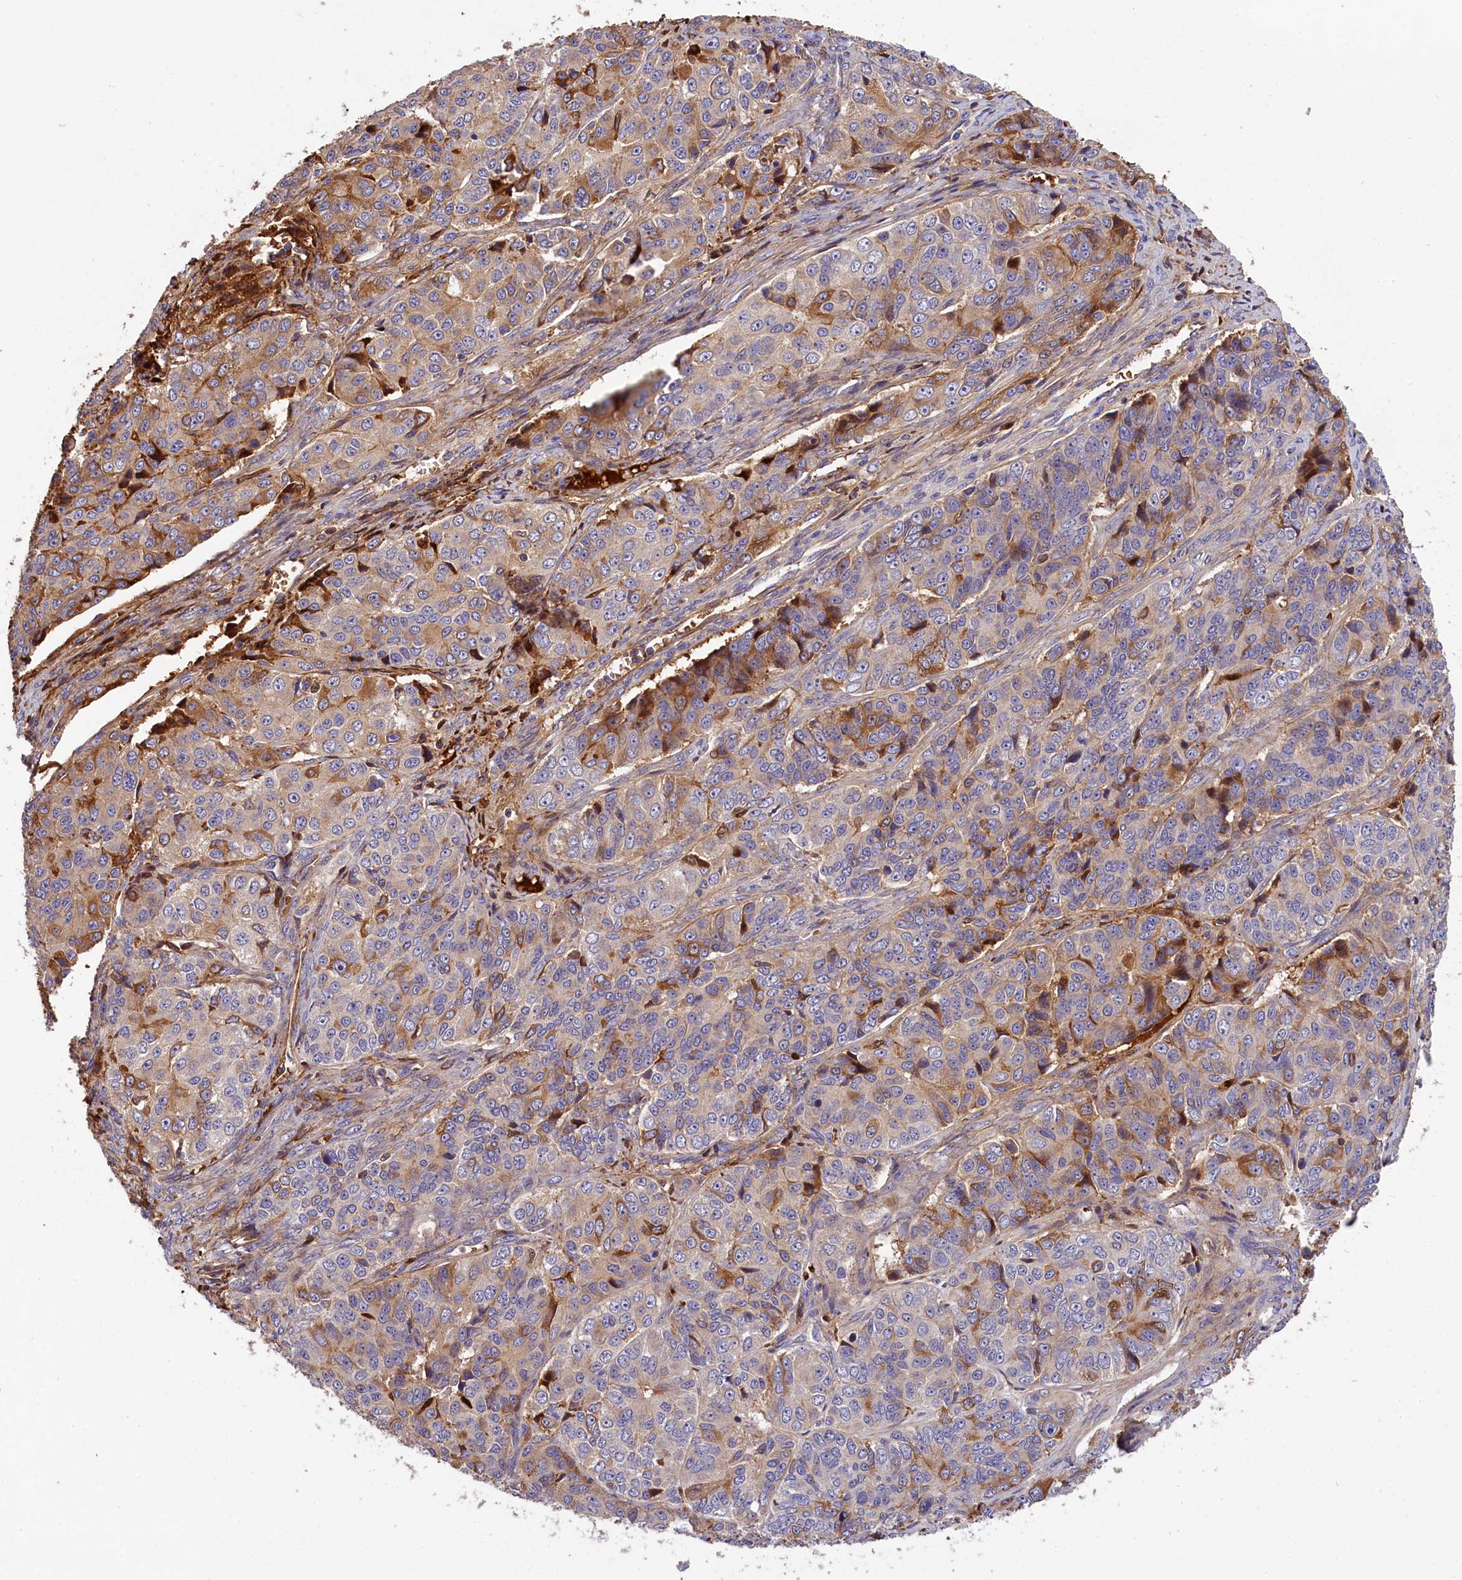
{"staining": {"intensity": "moderate", "quantity": "<25%", "location": "cytoplasmic/membranous"}, "tissue": "ovarian cancer", "cell_type": "Tumor cells", "image_type": "cancer", "snomed": [{"axis": "morphology", "description": "Carcinoma, endometroid"}, {"axis": "topography", "description": "Ovary"}], "caption": "About <25% of tumor cells in ovarian endometroid carcinoma display moderate cytoplasmic/membranous protein staining as visualized by brown immunohistochemical staining.", "gene": "PHAF1", "patient": {"sex": "female", "age": 51}}